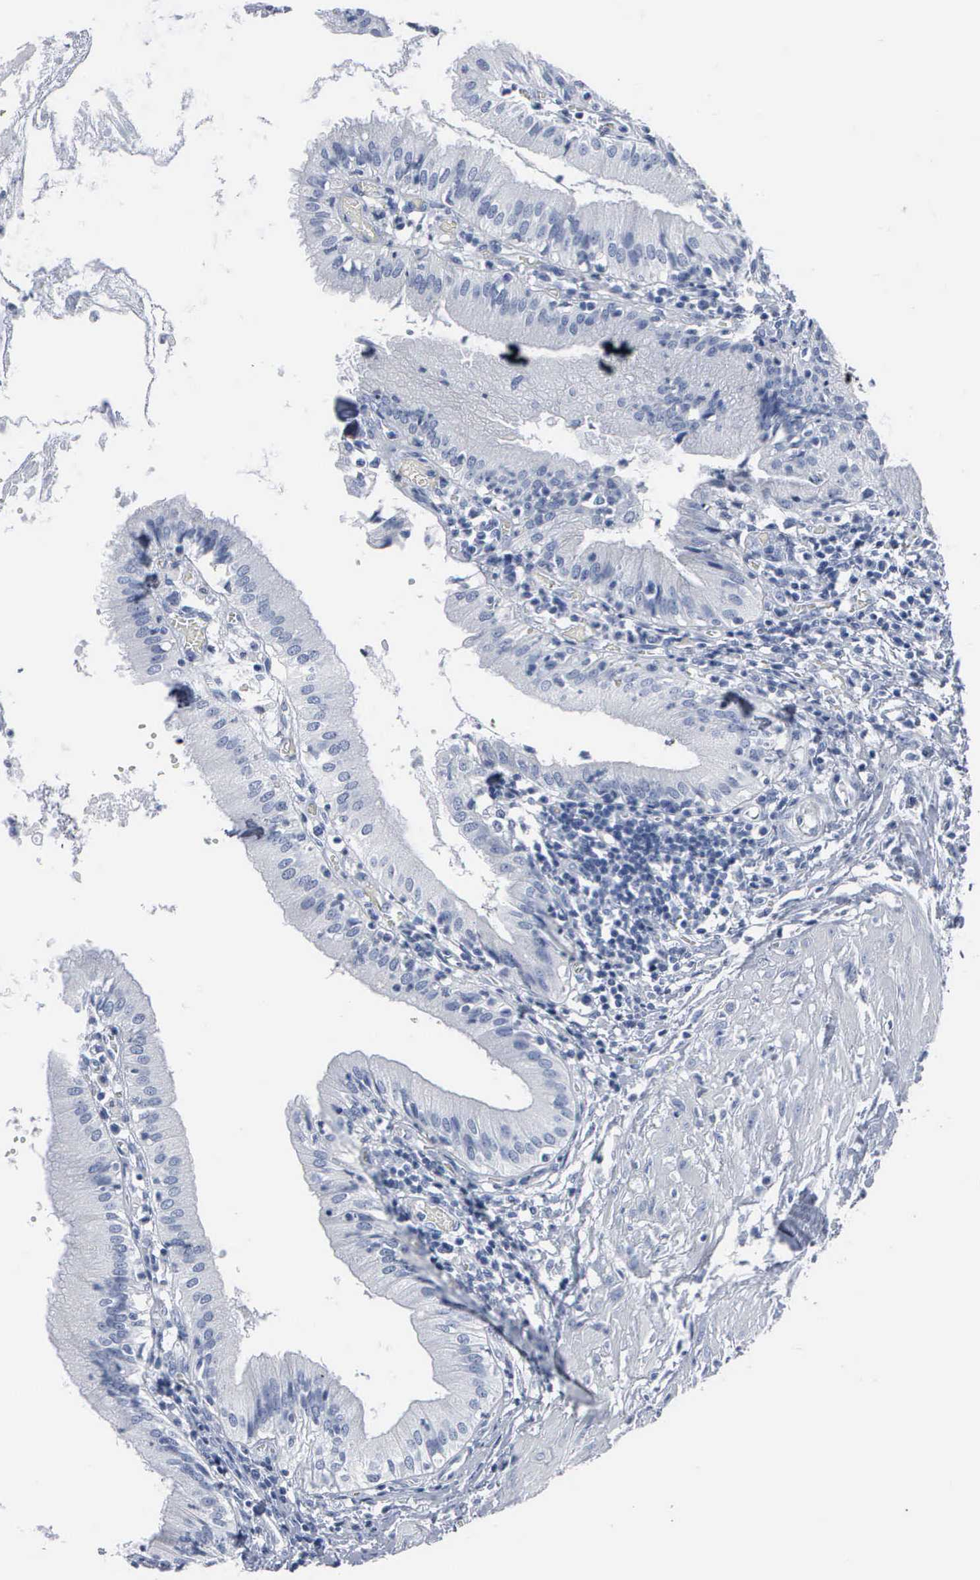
{"staining": {"intensity": "negative", "quantity": "none", "location": "none"}, "tissue": "gallbladder", "cell_type": "Glandular cells", "image_type": "normal", "snomed": [{"axis": "morphology", "description": "Normal tissue, NOS"}, {"axis": "topography", "description": "Gallbladder"}], "caption": "This micrograph is of unremarkable gallbladder stained with immunohistochemistry (IHC) to label a protein in brown with the nuclei are counter-stained blue. There is no positivity in glandular cells.", "gene": "DMD", "patient": {"sex": "male", "age": 58}}